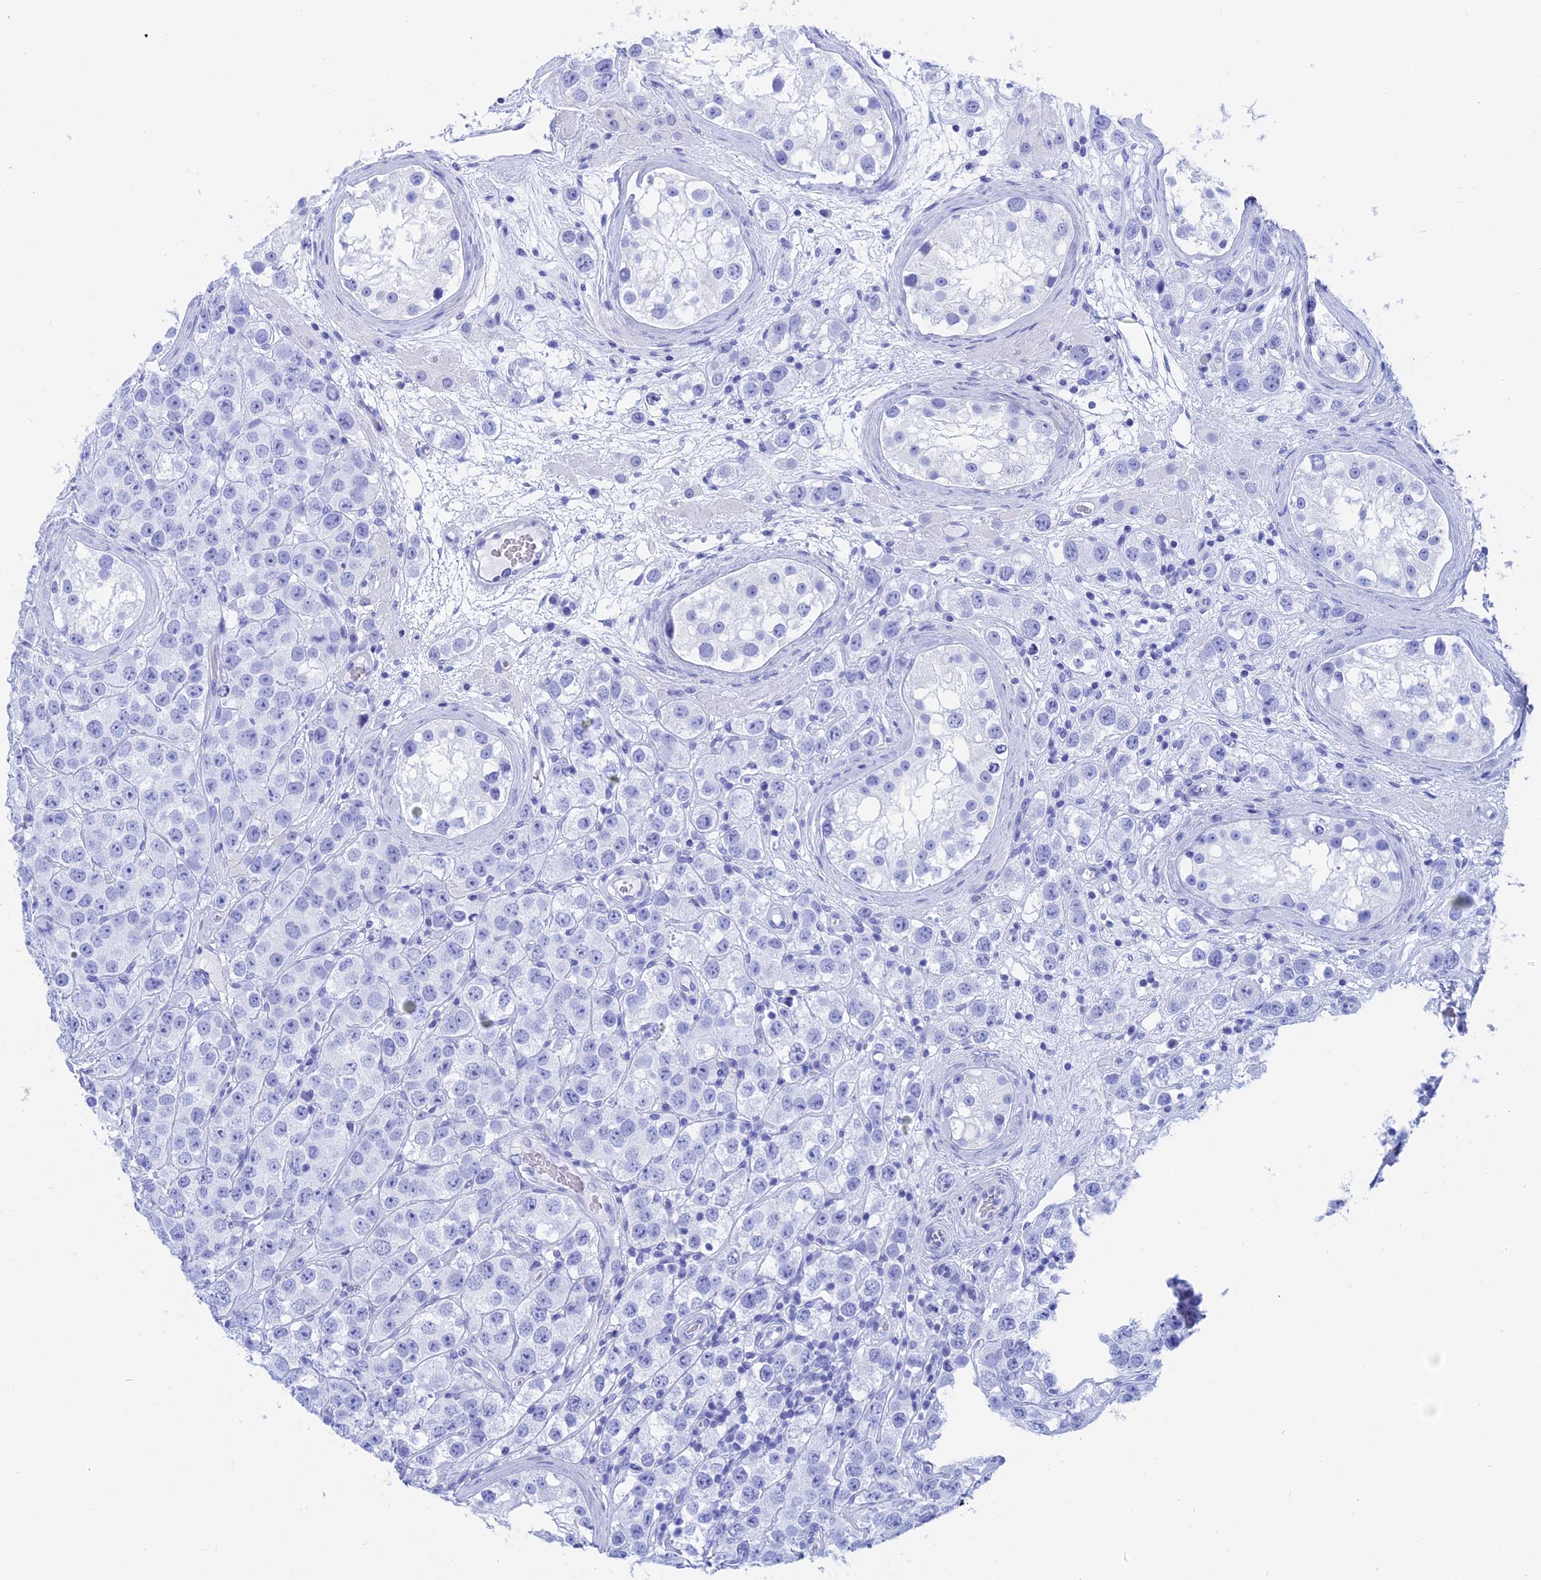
{"staining": {"intensity": "negative", "quantity": "none", "location": "none"}, "tissue": "testis cancer", "cell_type": "Tumor cells", "image_type": "cancer", "snomed": [{"axis": "morphology", "description": "Seminoma, NOS"}, {"axis": "topography", "description": "Testis"}], "caption": "A histopathology image of testis cancer (seminoma) stained for a protein demonstrates no brown staining in tumor cells. (DAB (3,3'-diaminobenzidine) immunohistochemistry visualized using brightfield microscopy, high magnification).", "gene": "TEX101", "patient": {"sex": "male", "age": 28}}